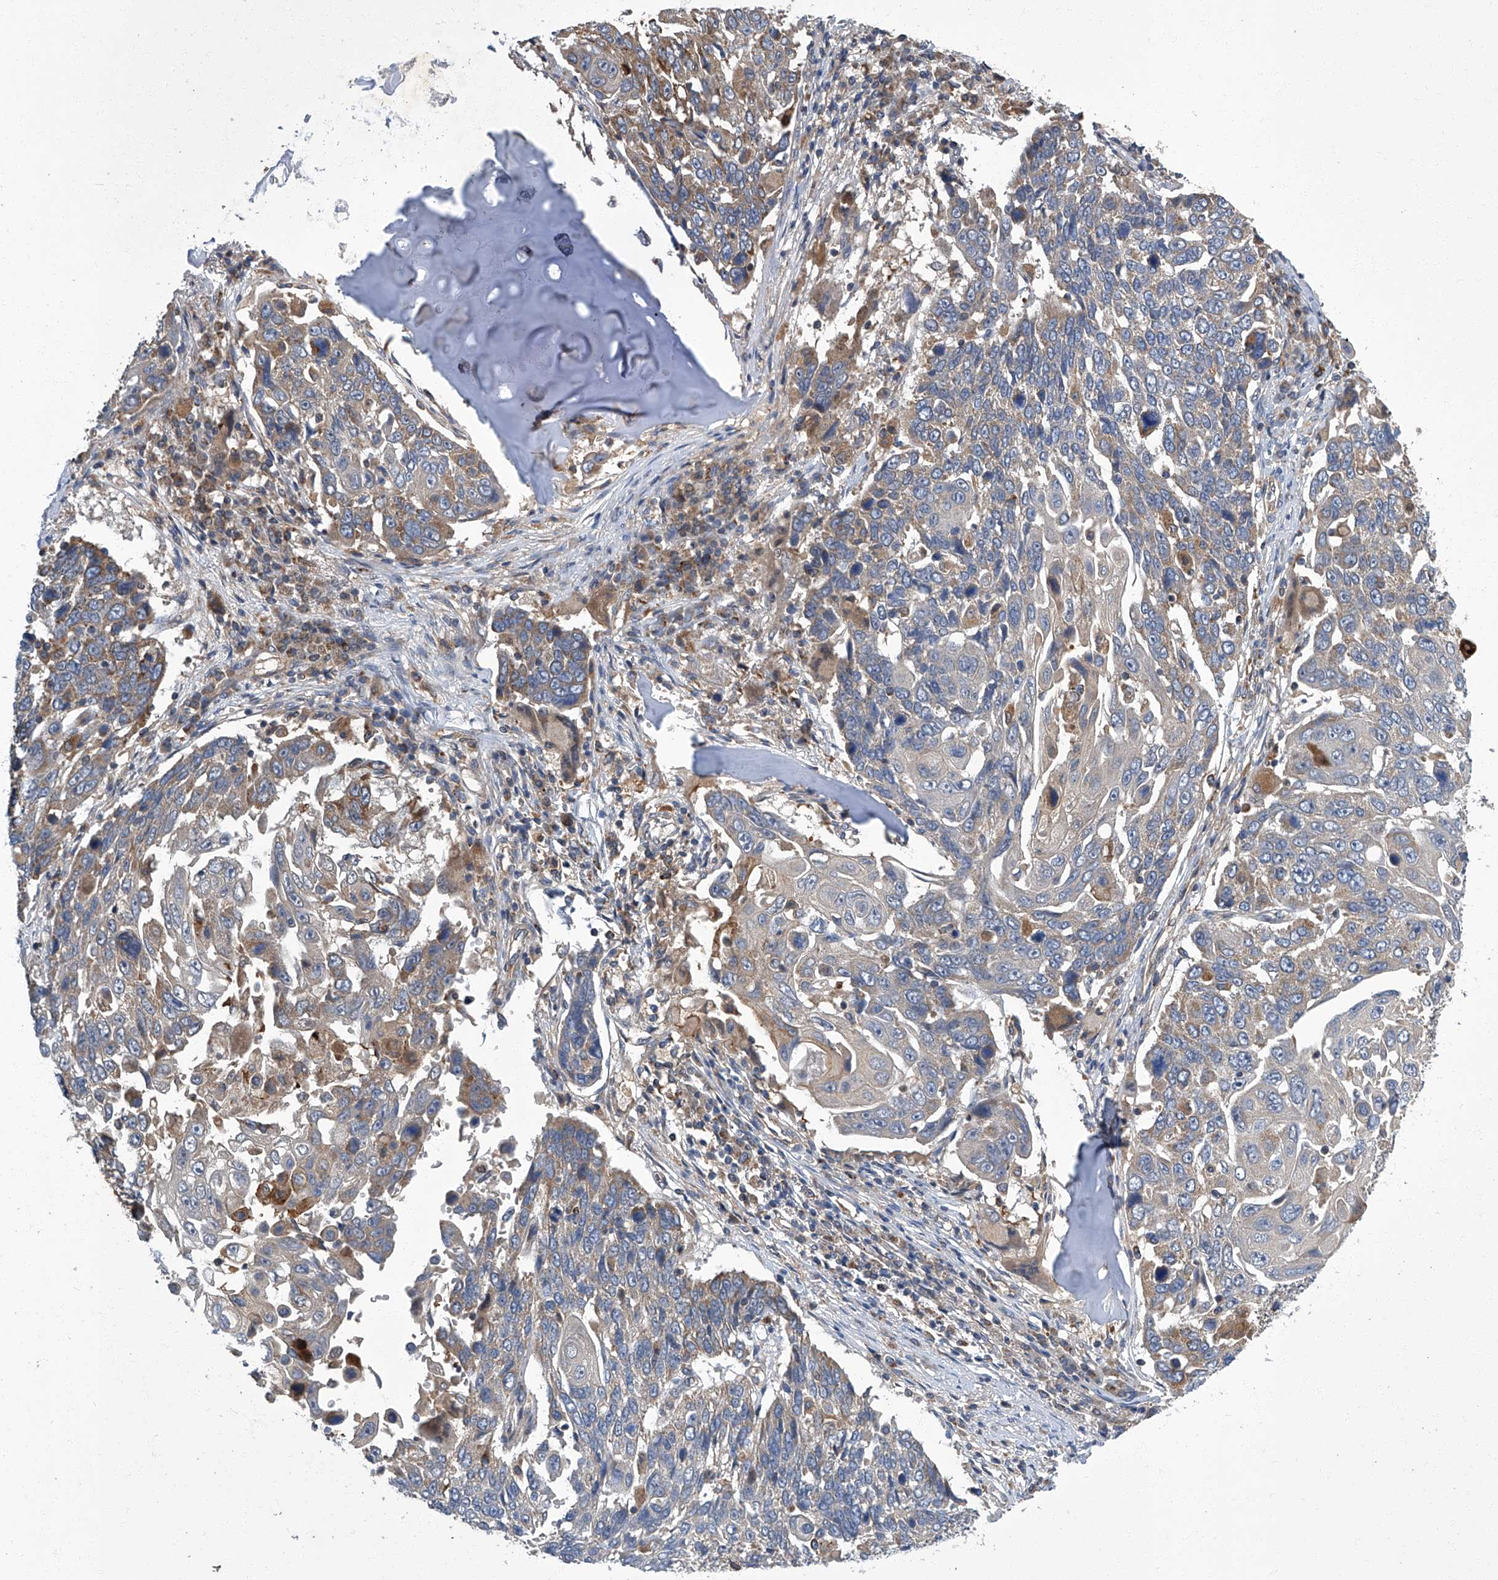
{"staining": {"intensity": "weak", "quantity": "<25%", "location": "cytoplasmic/membranous"}, "tissue": "lung cancer", "cell_type": "Tumor cells", "image_type": "cancer", "snomed": [{"axis": "morphology", "description": "Squamous cell carcinoma, NOS"}, {"axis": "topography", "description": "Lung"}], "caption": "Human lung cancer stained for a protein using immunohistochemistry (IHC) displays no staining in tumor cells.", "gene": "TNFRSF13B", "patient": {"sex": "male", "age": 66}}